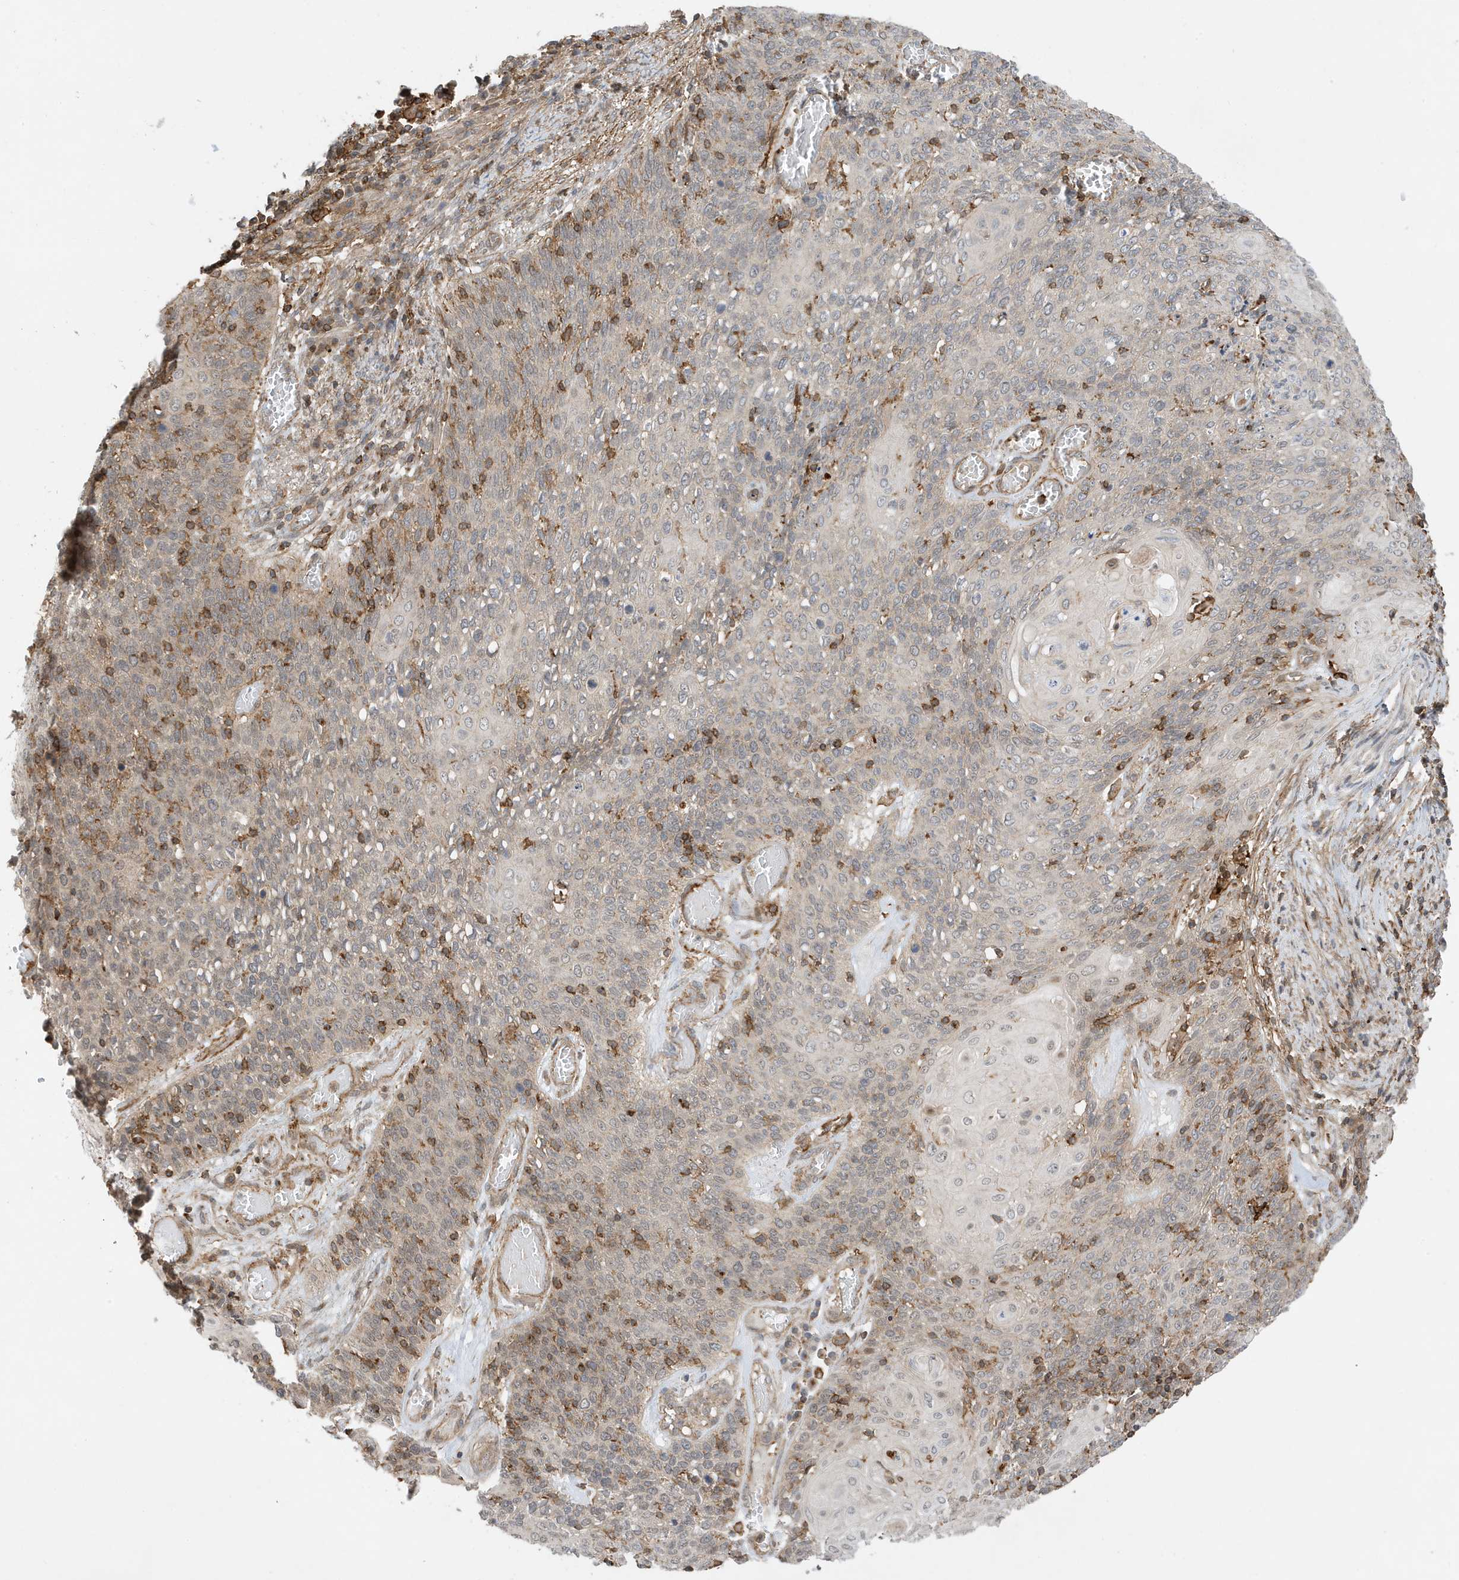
{"staining": {"intensity": "negative", "quantity": "none", "location": "none"}, "tissue": "cervical cancer", "cell_type": "Tumor cells", "image_type": "cancer", "snomed": [{"axis": "morphology", "description": "Squamous cell carcinoma, NOS"}, {"axis": "topography", "description": "Cervix"}], "caption": "Tumor cells are negative for brown protein staining in cervical squamous cell carcinoma.", "gene": "TATDN3", "patient": {"sex": "female", "age": 39}}